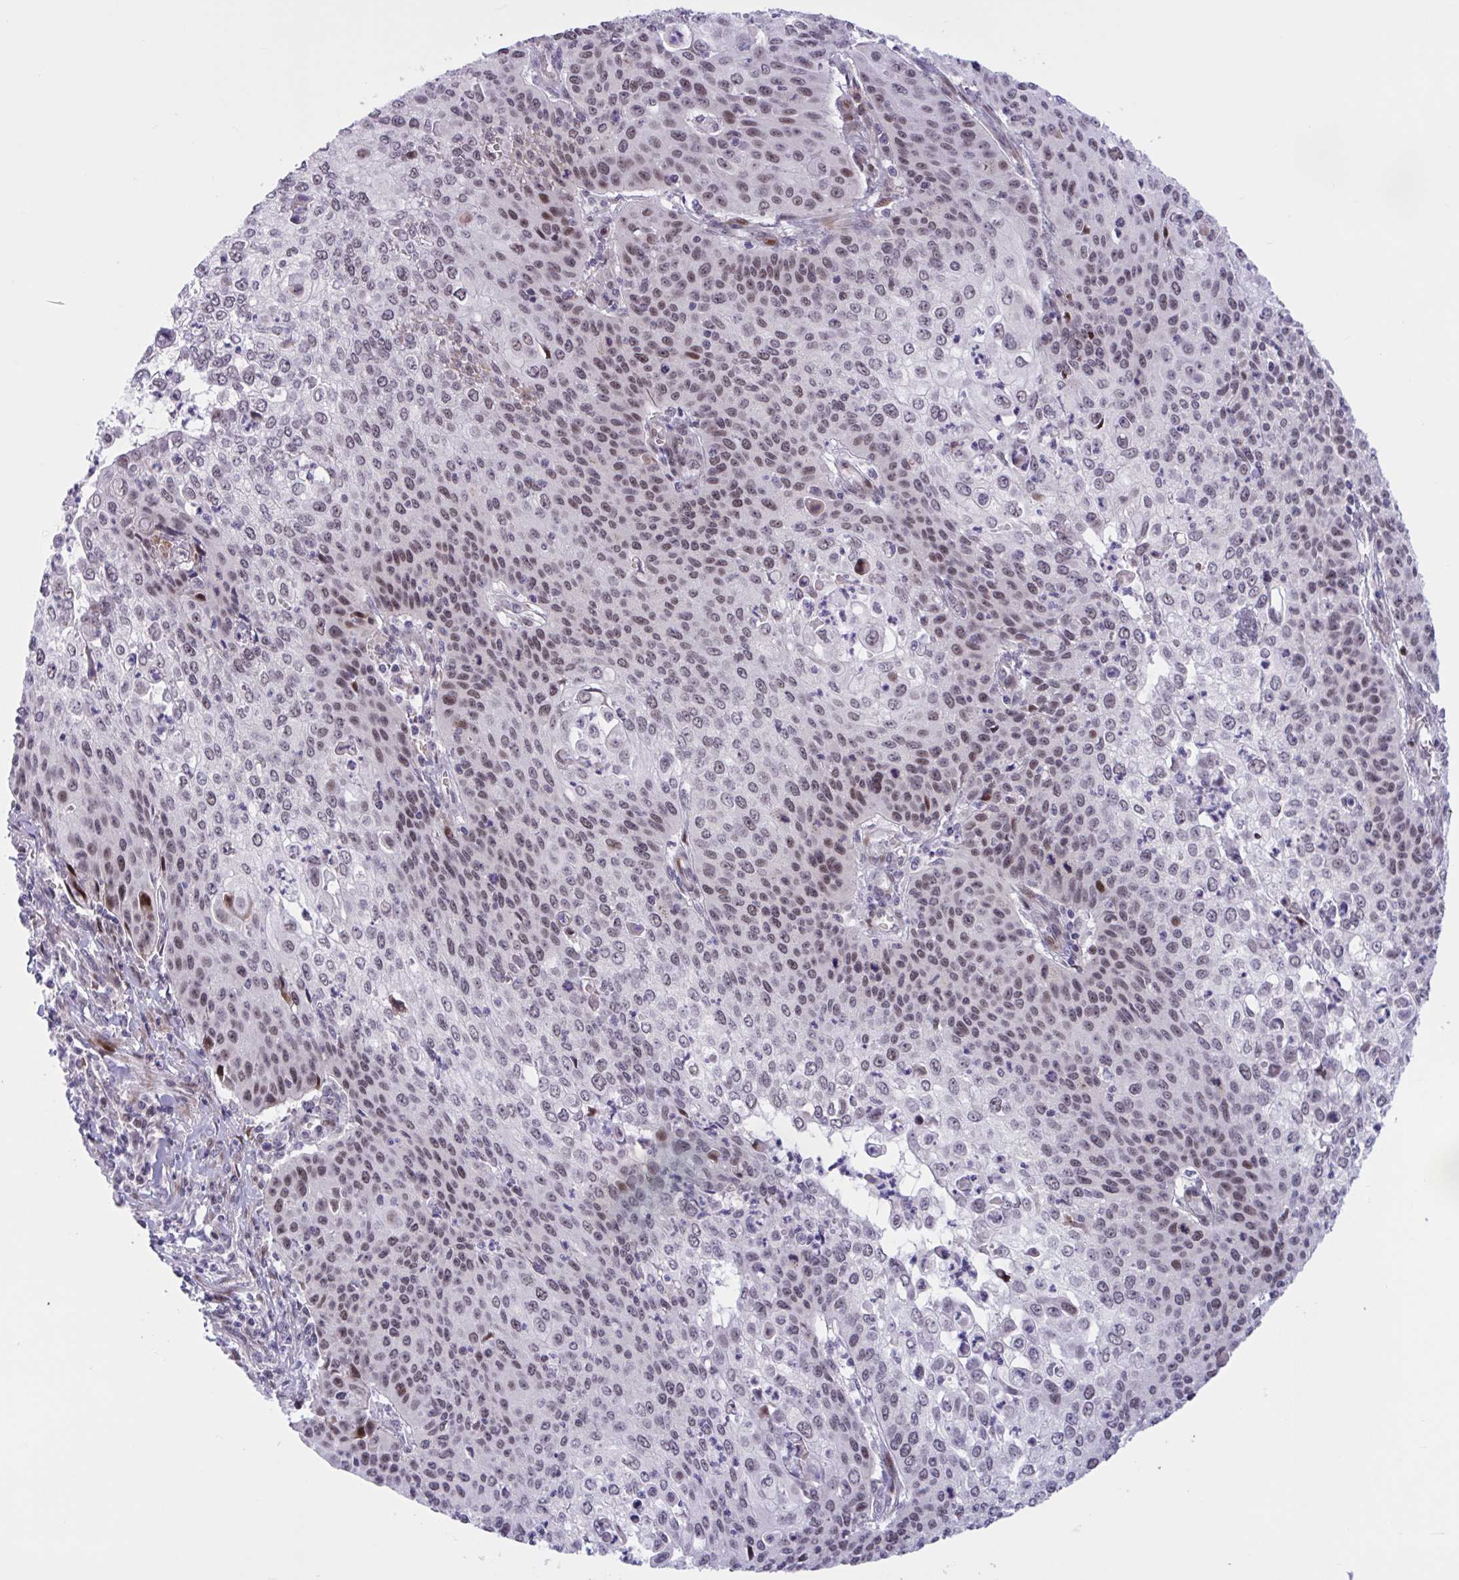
{"staining": {"intensity": "moderate", "quantity": ">75%", "location": "nuclear"}, "tissue": "cervical cancer", "cell_type": "Tumor cells", "image_type": "cancer", "snomed": [{"axis": "morphology", "description": "Squamous cell carcinoma, NOS"}, {"axis": "topography", "description": "Cervix"}], "caption": "The image demonstrates staining of cervical cancer, revealing moderate nuclear protein staining (brown color) within tumor cells. (DAB (3,3'-diaminobenzidine) IHC with brightfield microscopy, high magnification).", "gene": "RBL1", "patient": {"sex": "female", "age": 65}}